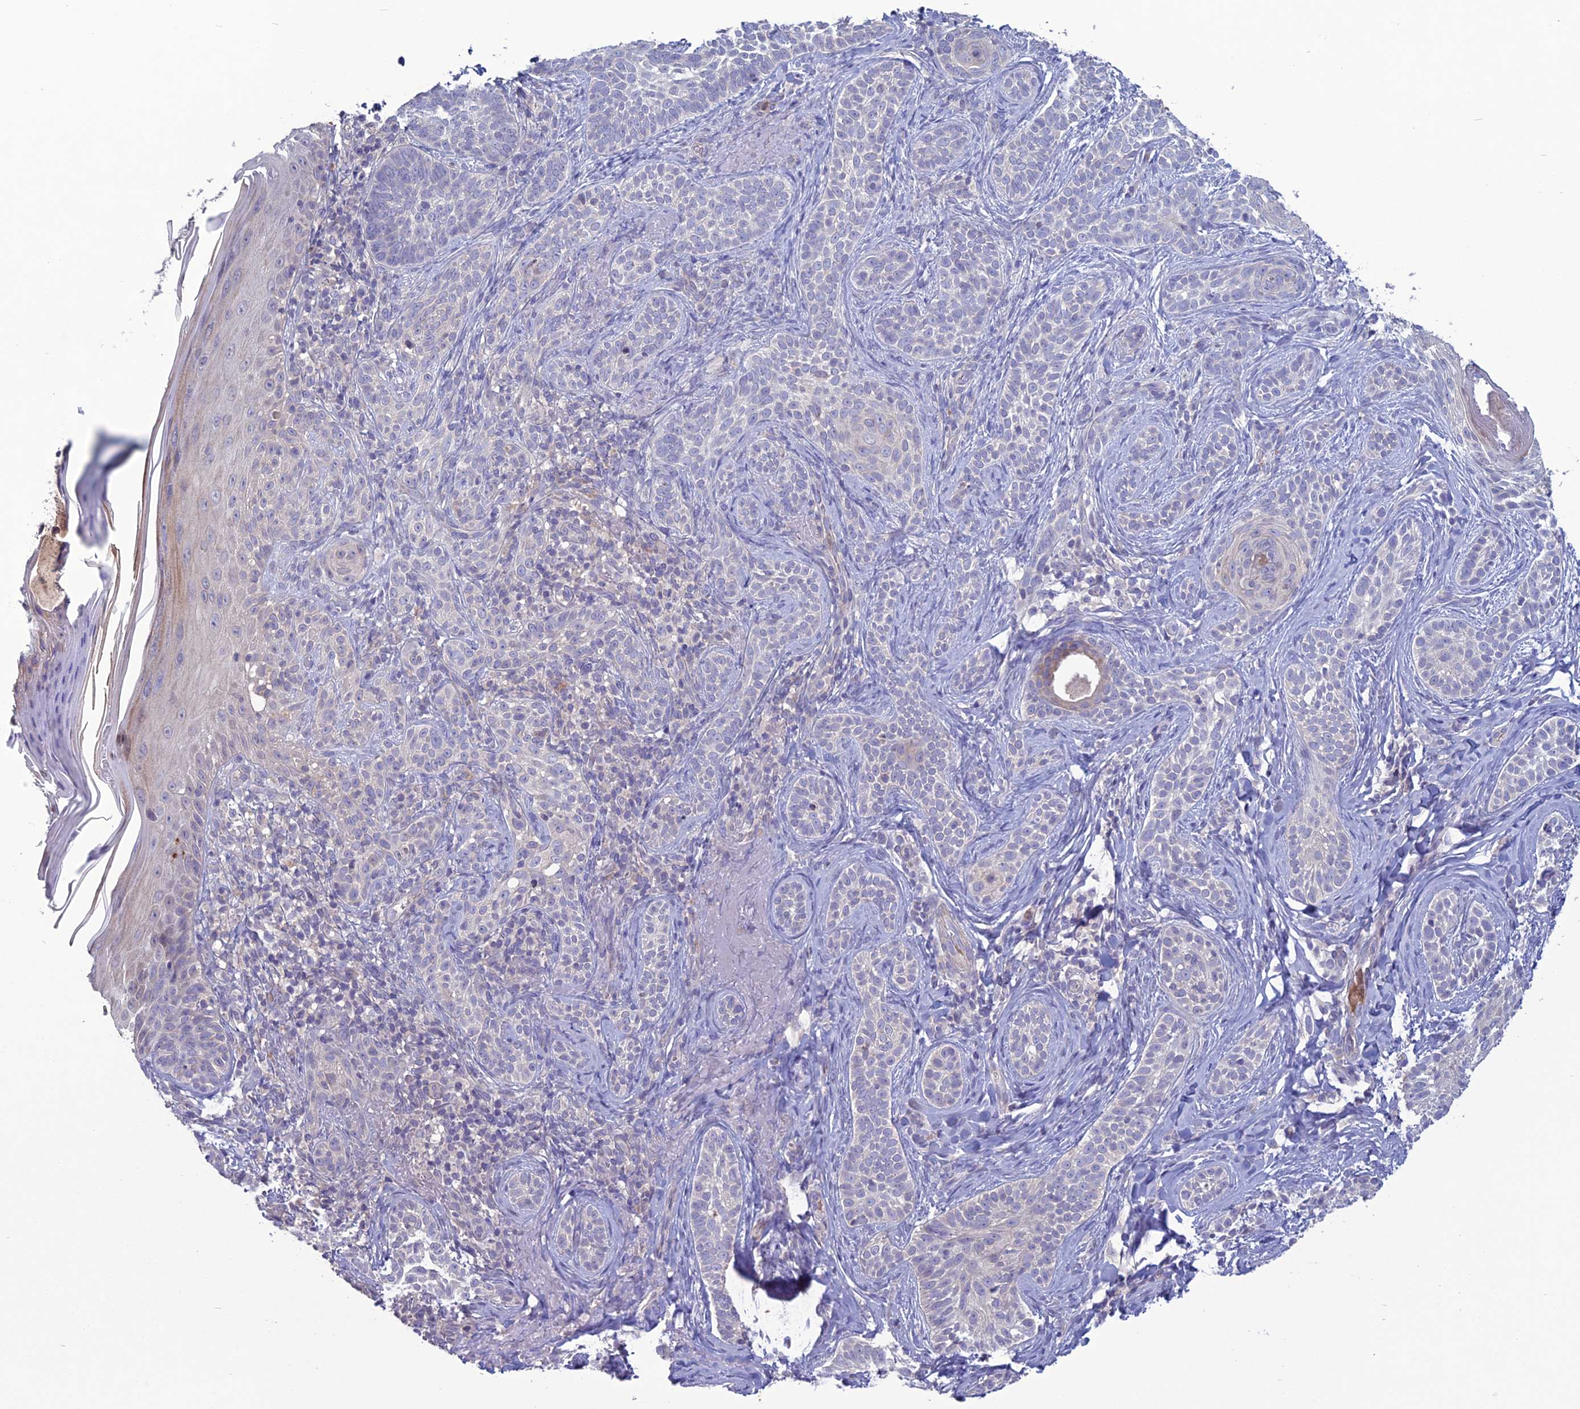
{"staining": {"intensity": "negative", "quantity": "none", "location": "none"}, "tissue": "skin cancer", "cell_type": "Tumor cells", "image_type": "cancer", "snomed": [{"axis": "morphology", "description": "Basal cell carcinoma"}, {"axis": "topography", "description": "Skin"}], "caption": "A high-resolution image shows immunohistochemistry staining of skin basal cell carcinoma, which exhibits no significant expression in tumor cells.", "gene": "C2orf76", "patient": {"sex": "male", "age": 71}}